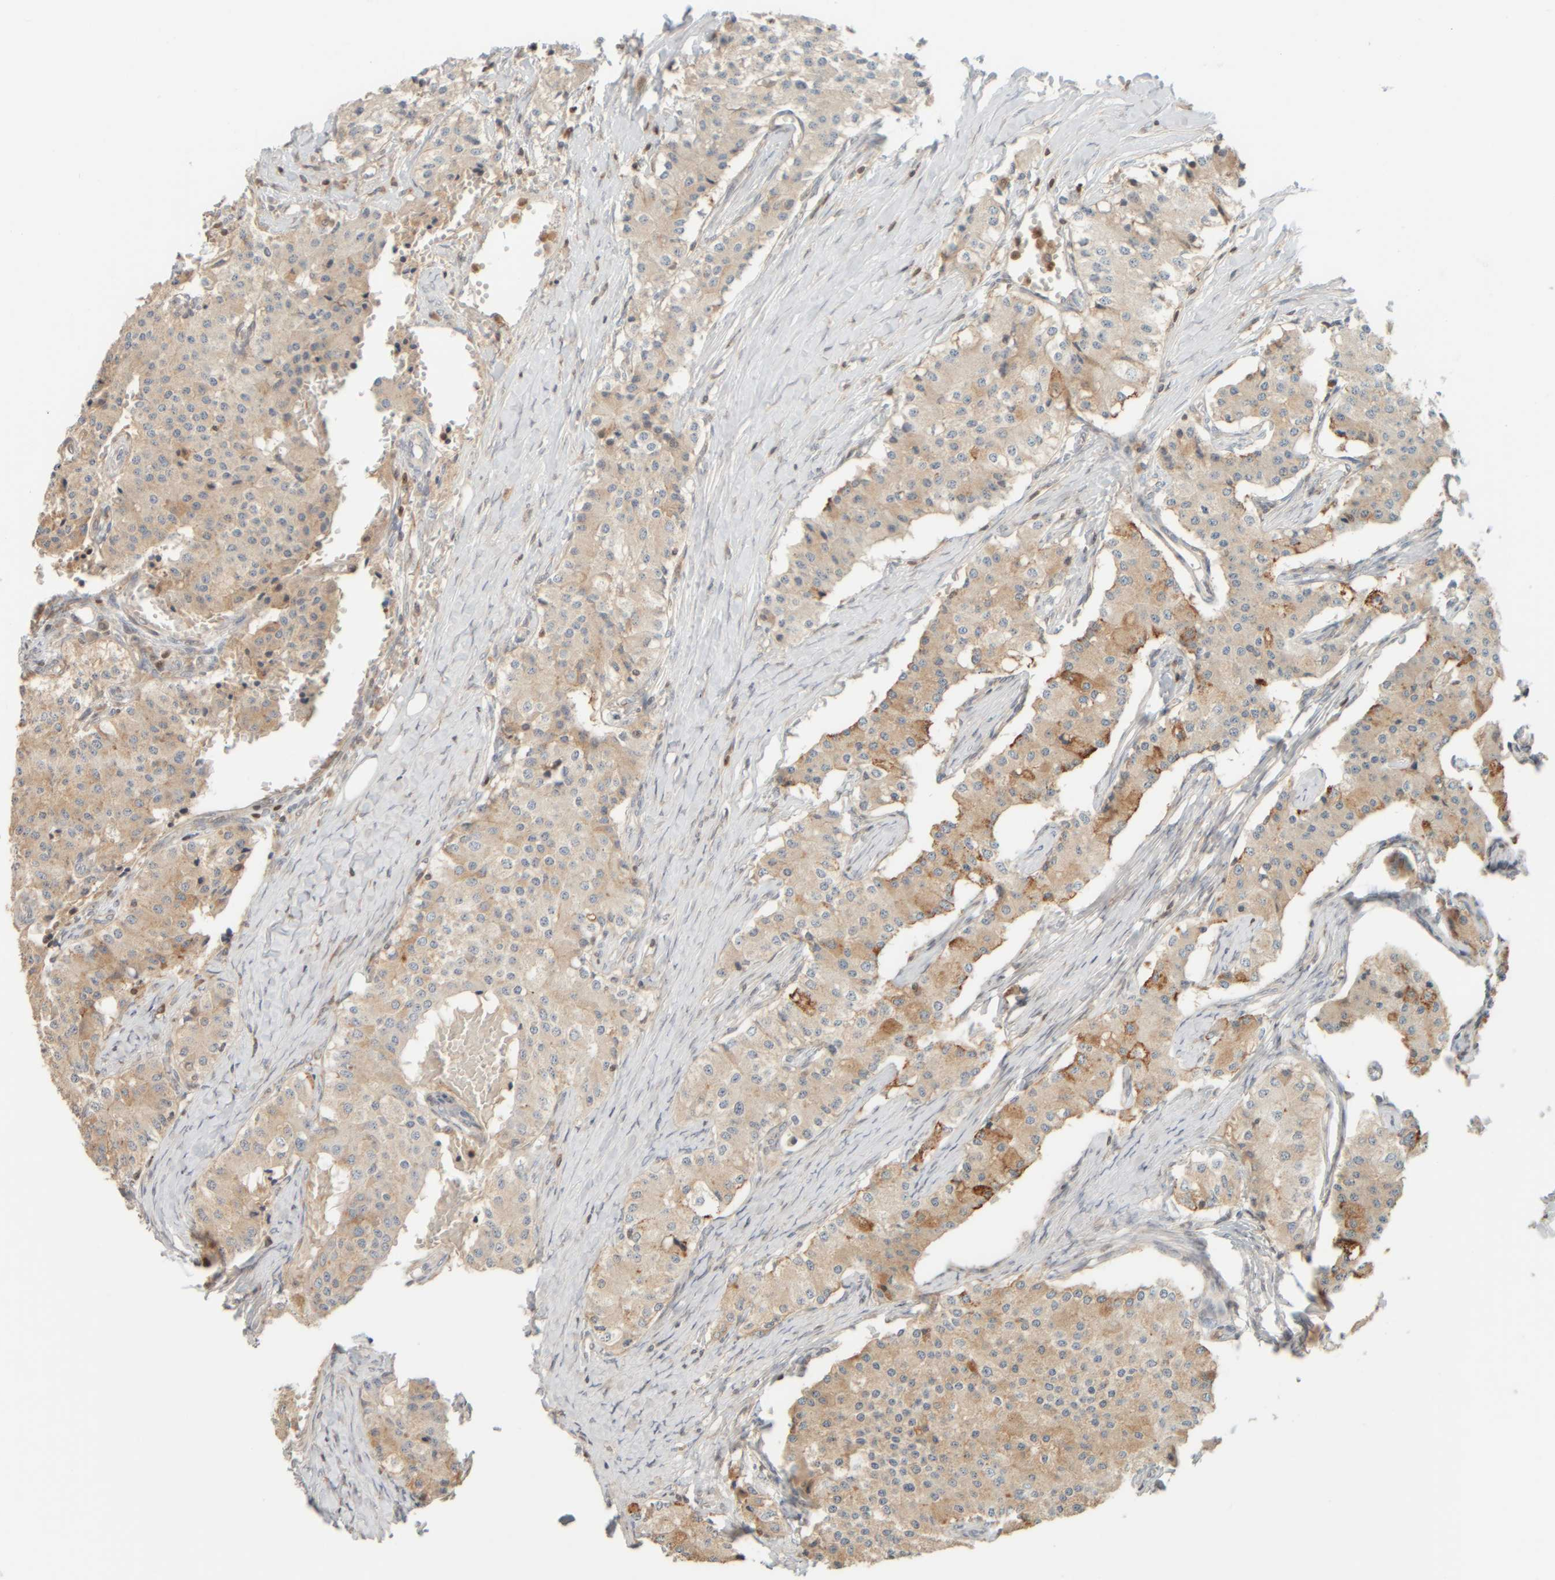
{"staining": {"intensity": "weak", "quantity": ">75%", "location": "cytoplasmic/membranous"}, "tissue": "carcinoid", "cell_type": "Tumor cells", "image_type": "cancer", "snomed": [{"axis": "morphology", "description": "Carcinoid, malignant, NOS"}, {"axis": "topography", "description": "Colon"}], "caption": "A micrograph showing weak cytoplasmic/membranous staining in about >75% of tumor cells in carcinoid (malignant), as visualized by brown immunohistochemical staining.", "gene": "PTGES3L-AARSD1", "patient": {"sex": "female", "age": 52}}